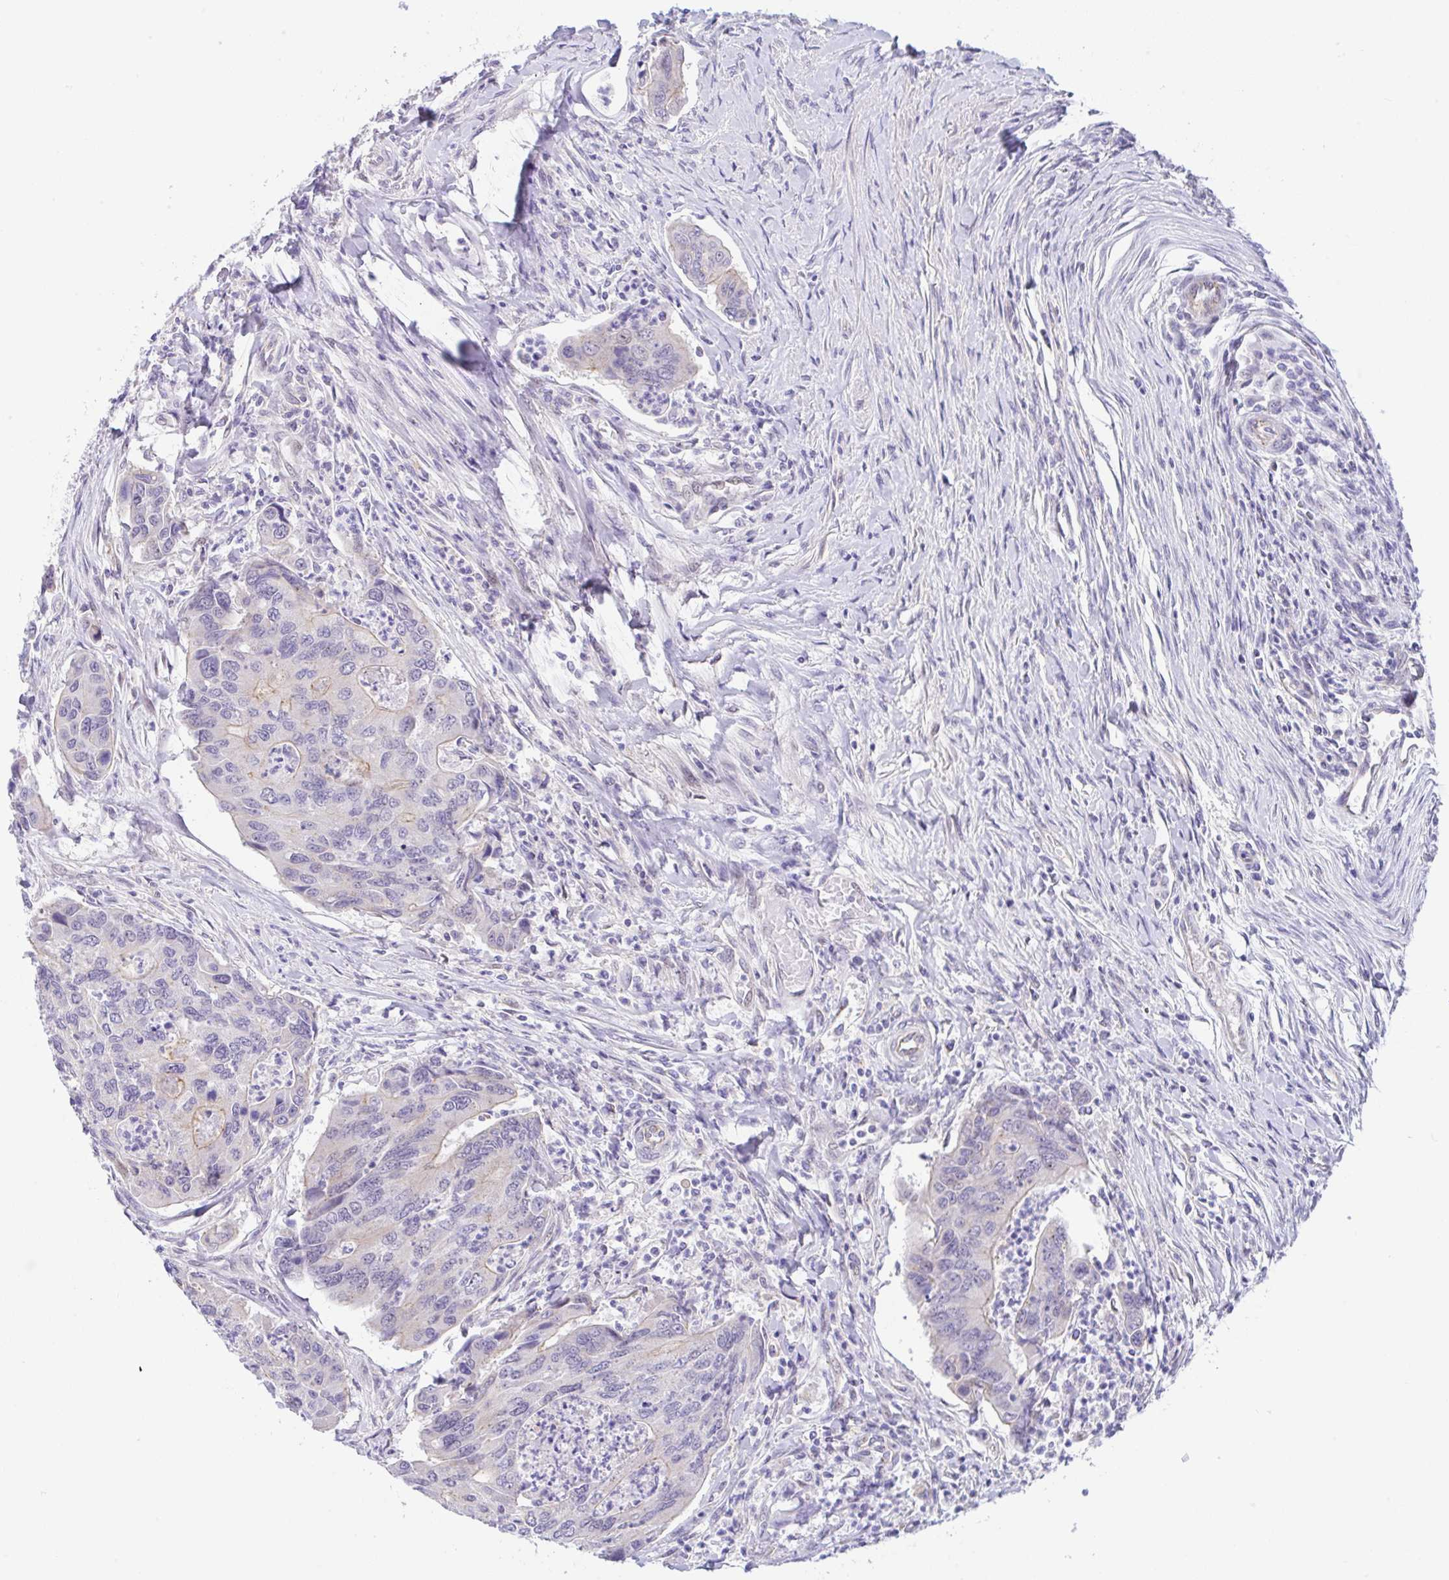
{"staining": {"intensity": "negative", "quantity": "none", "location": "none"}, "tissue": "colorectal cancer", "cell_type": "Tumor cells", "image_type": "cancer", "snomed": [{"axis": "morphology", "description": "Adenocarcinoma, NOS"}, {"axis": "topography", "description": "Colon"}], "caption": "Immunohistochemical staining of adenocarcinoma (colorectal) shows no significant expression in tumor cells.", "gene": "CGNL1", "patient": {"sex": "female", "age": 67}}